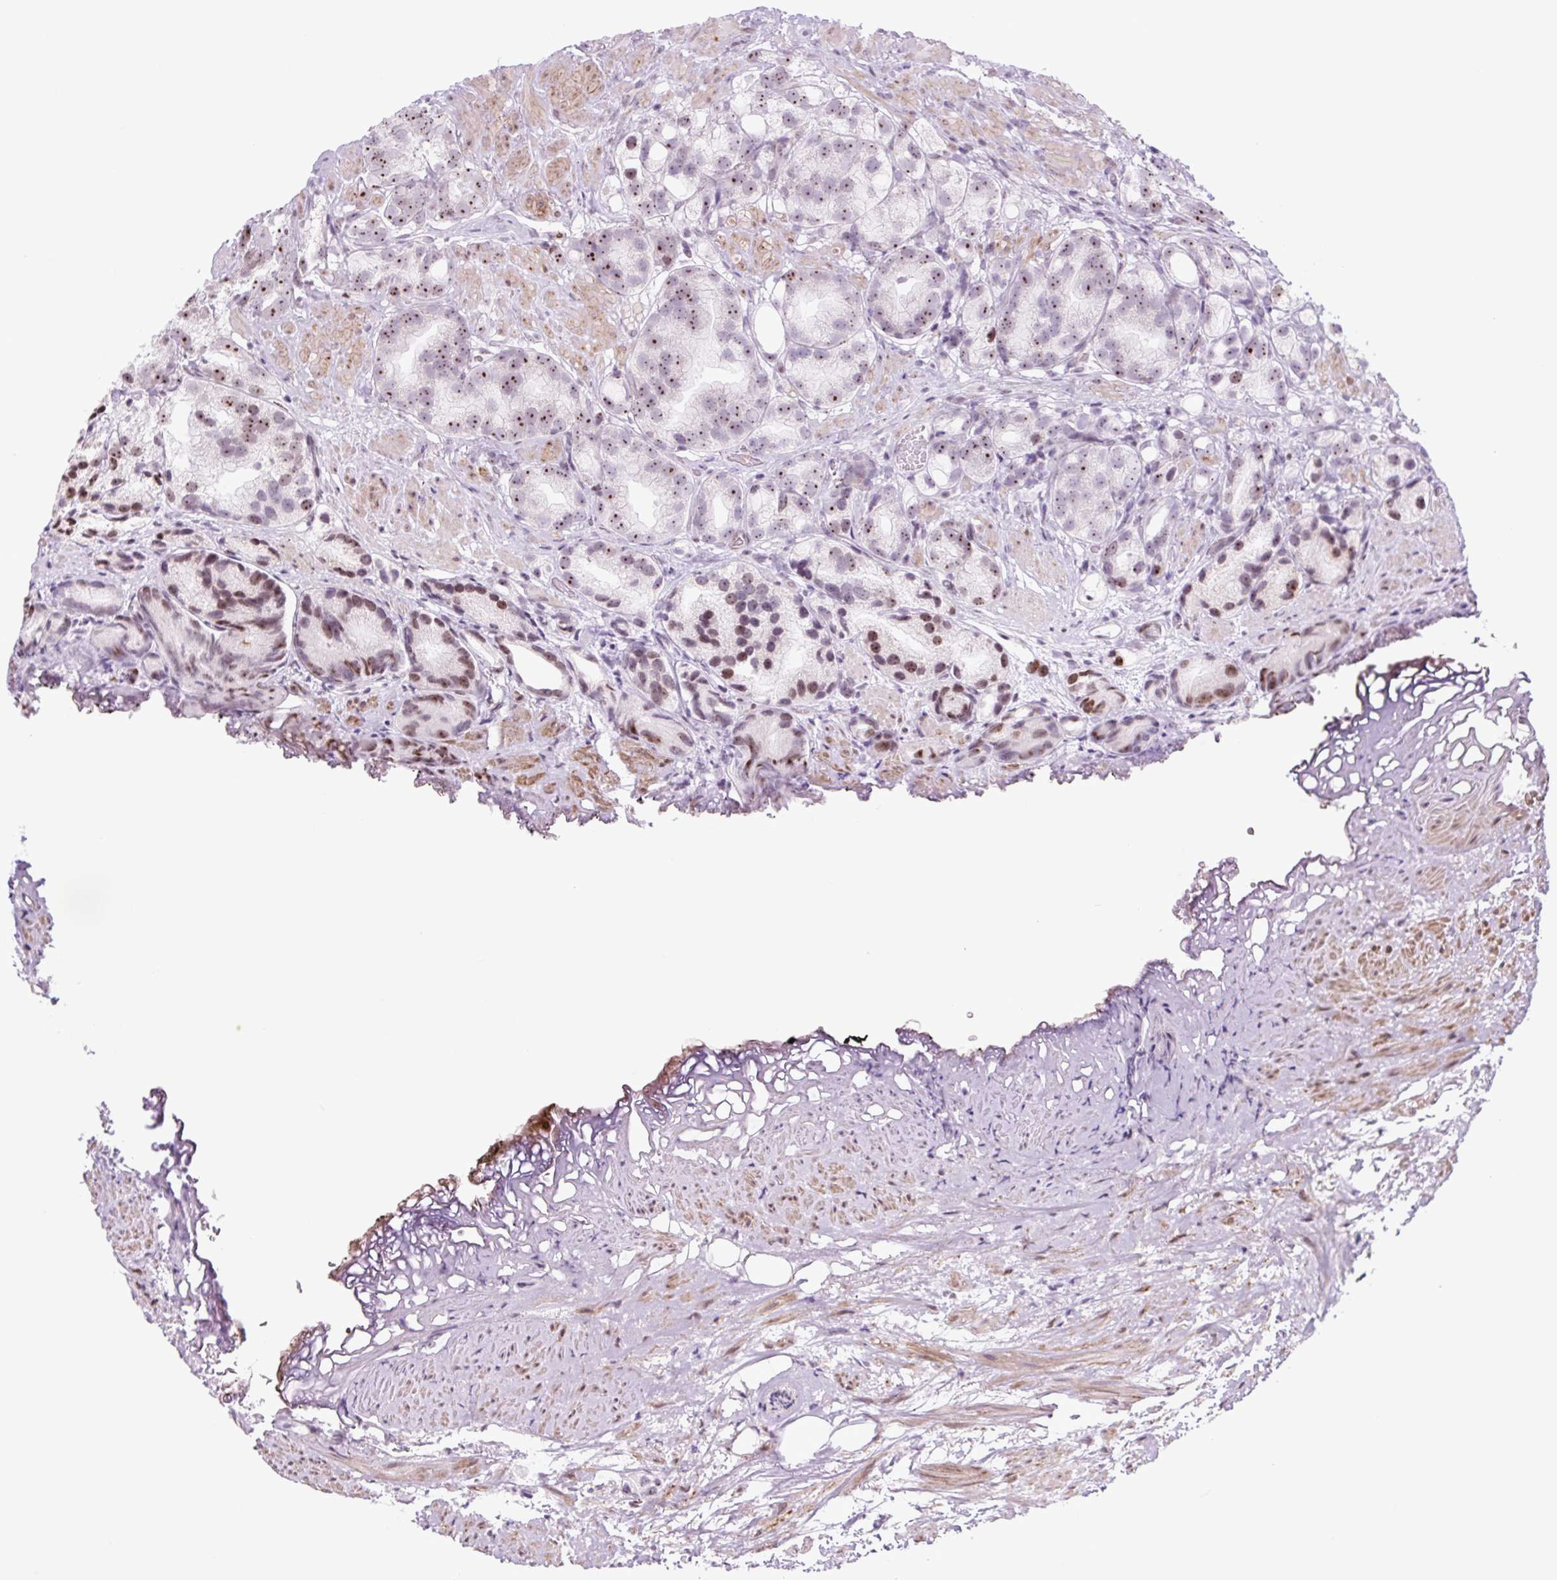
{"staining": {"intensity": "moderate", "quantity": ">75%", "location": "nuclear"}, "tissue": "prostate cancer", "cell_type": "Tumor cells", "image_type": "cancer", "snomed": [{"axis": "morphology", "description": "Adenocarcinoma, High grade"}, {"axis": "topography", "description": "Prostate"}], "caption": "A high-resolution image shows immunohistochemistry (IHC) staining of prostate high-grade adenocarcinoma, which demonstrates moderate nuclear staining in about >75% of tumor cells.", "gene": "RRS1", "patient": {"sex": "male", "age": 82}}